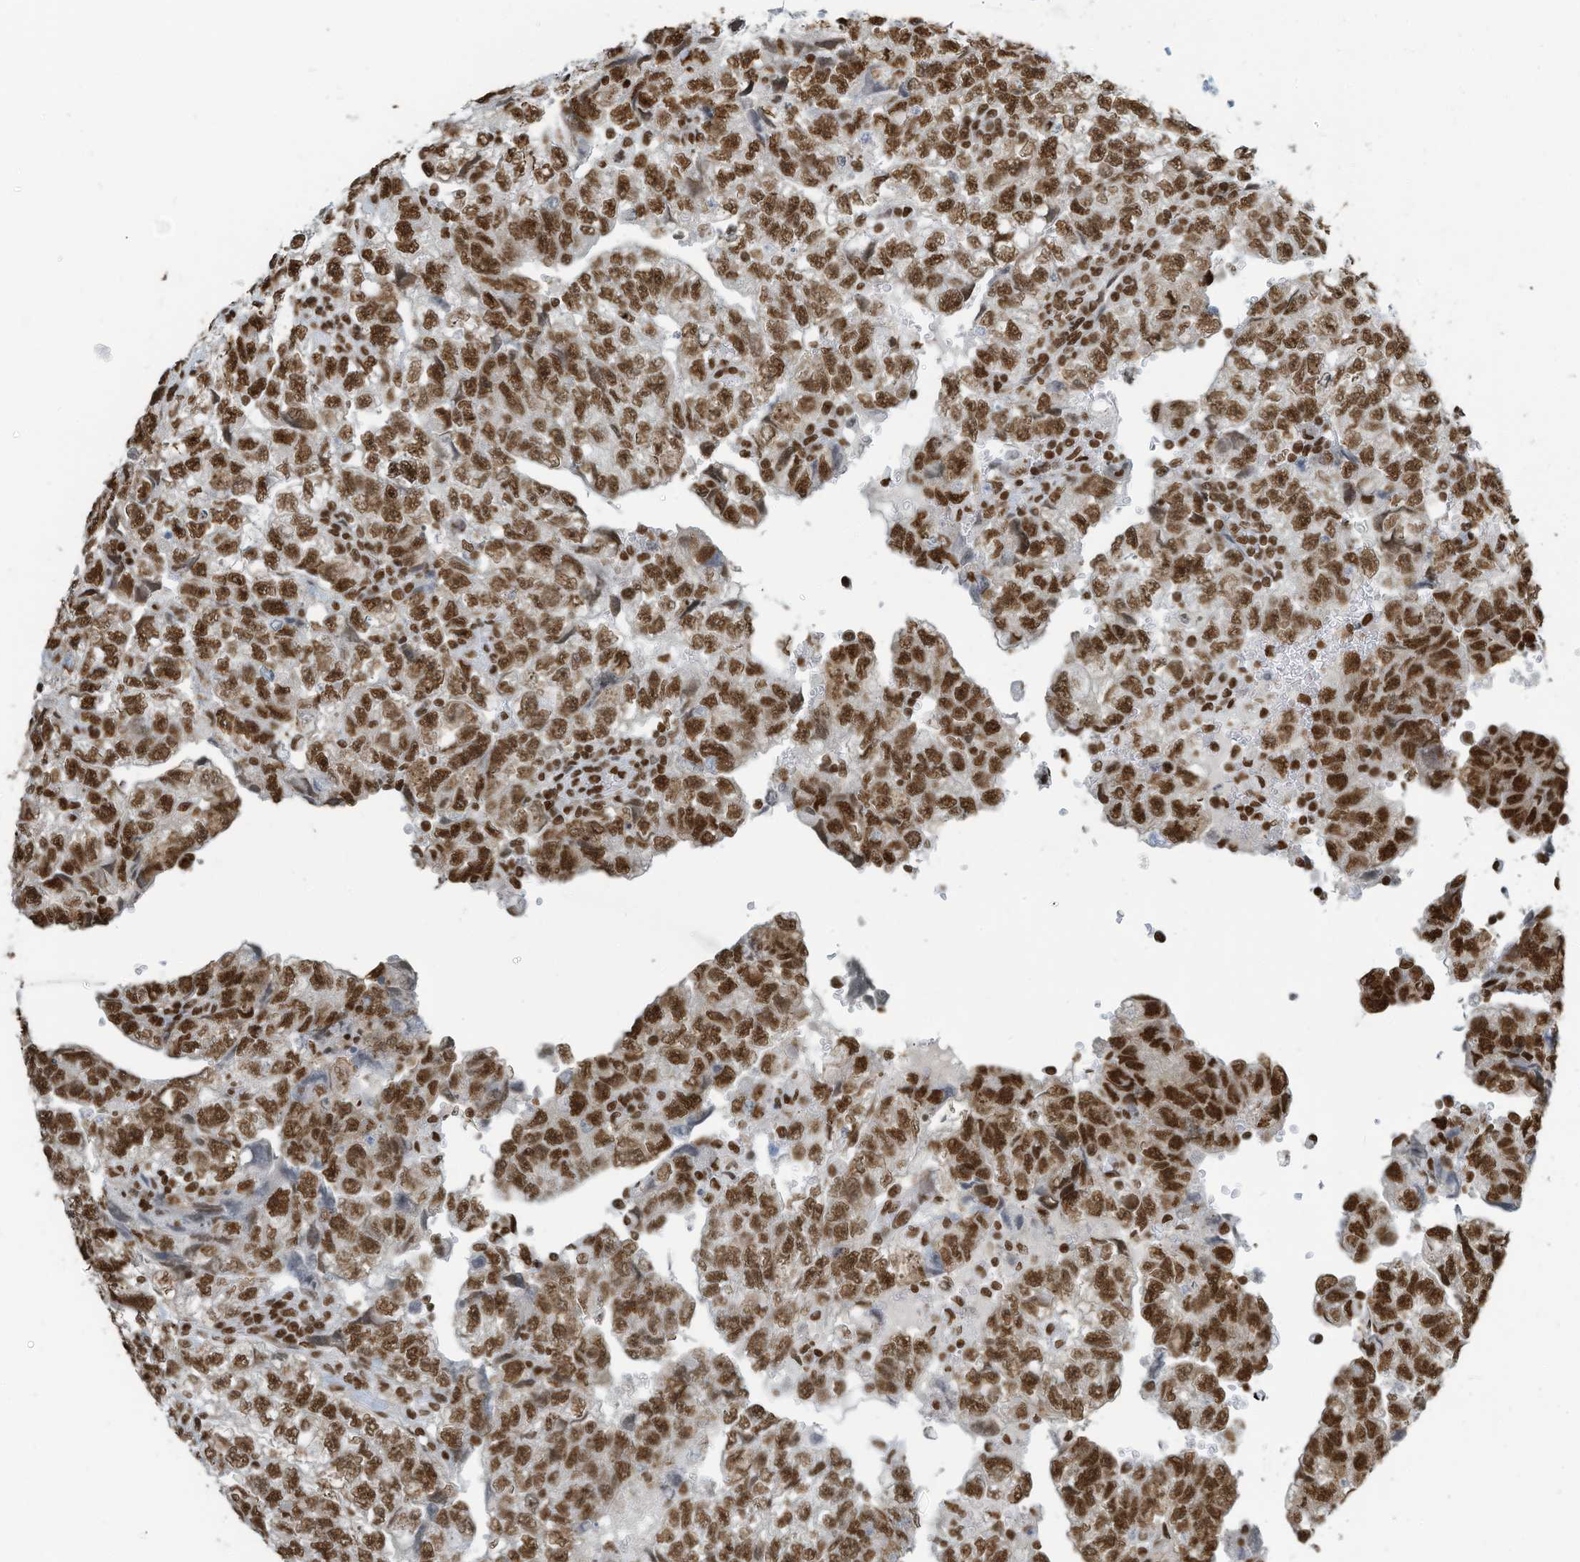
{"staining": {"intensity": "strong", "quantity": ">75%", "location": "nuclear"}, "tissue": "testis cancer", "cell_type": "Tumor cells", "image_type": "cancer", "snomed": [{"axis": "morphology", "description": "Carcinoma, Embryonal, NOS"}, {"axis": "topography", "description": "Testis"}], "caption": "Immunohistochemical staining of testis embryonal carcinoma reveals strong nuclear protein staining in approximately >75% of tumor cells.", "gene": "SARNP", "patient": {"sex": "male", "age": 36}}